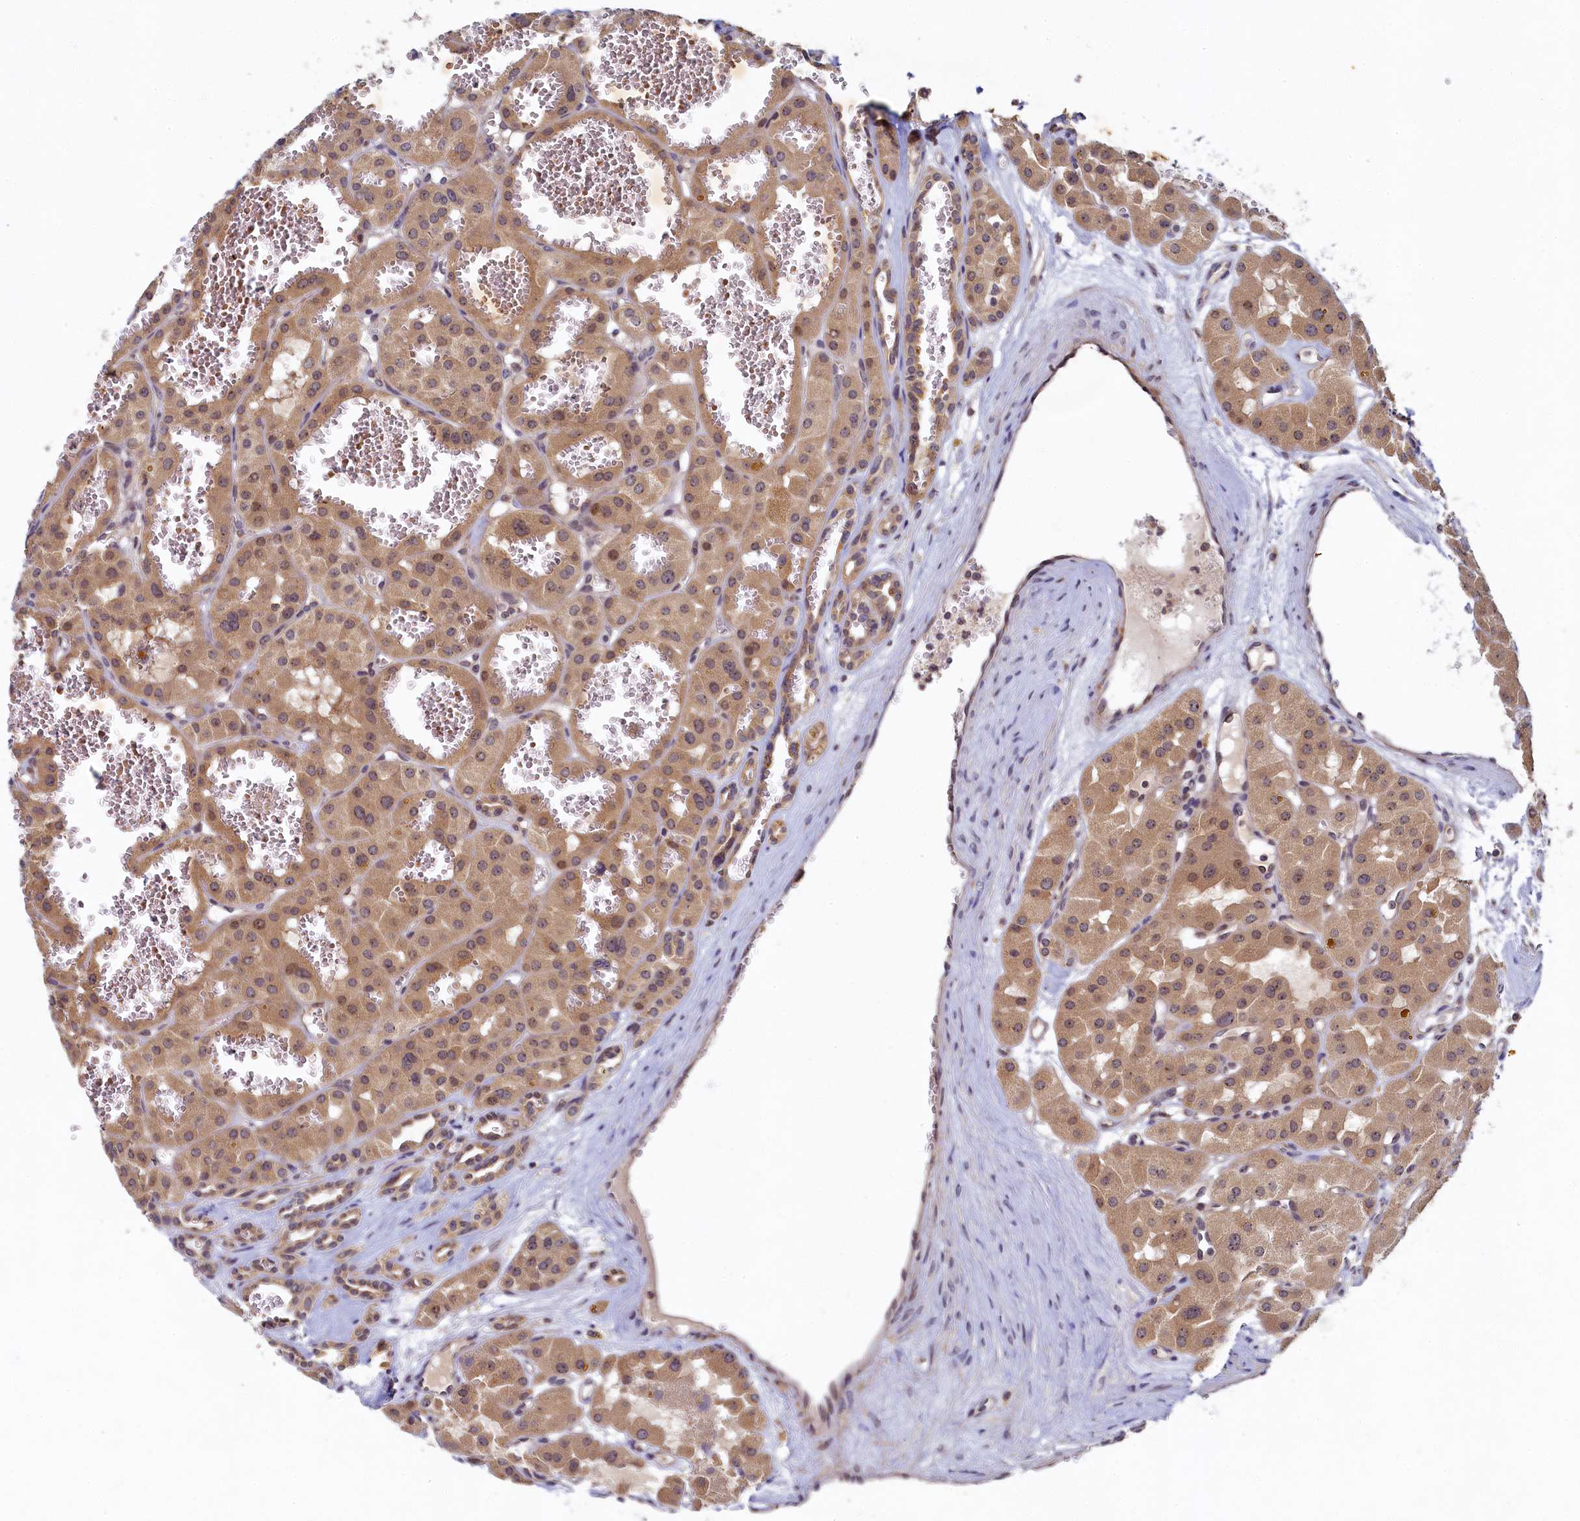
{"staining": {"intensity": "moderate", "quantity": ">75%", "location": "cytoplasmic/membranous"}, "tissue": "renal cancer", "cell_type": "Tumor cells", "image_type": "cancer", "snomed": [{"axis": "morphology", "description": "Carcinoma, NOS"}, {"axis": "topography", "description": "Kidney"}], "caption": "Immunohistochemistry staining of carcinoma (renal), which shows medium levels of moderate cytoplasmic/membranous expression in approximately >75% of tumor cells indicating moderate cytoplasmic/membranous protein staining. The staining was performed using DAB (3,3'-diaminobenzidine) (brown) for protein detection and nuclei were counterstained in hematoxylin (blue).", "gene": "CEP20", "patient": {"sex": "female", "age": 75}}